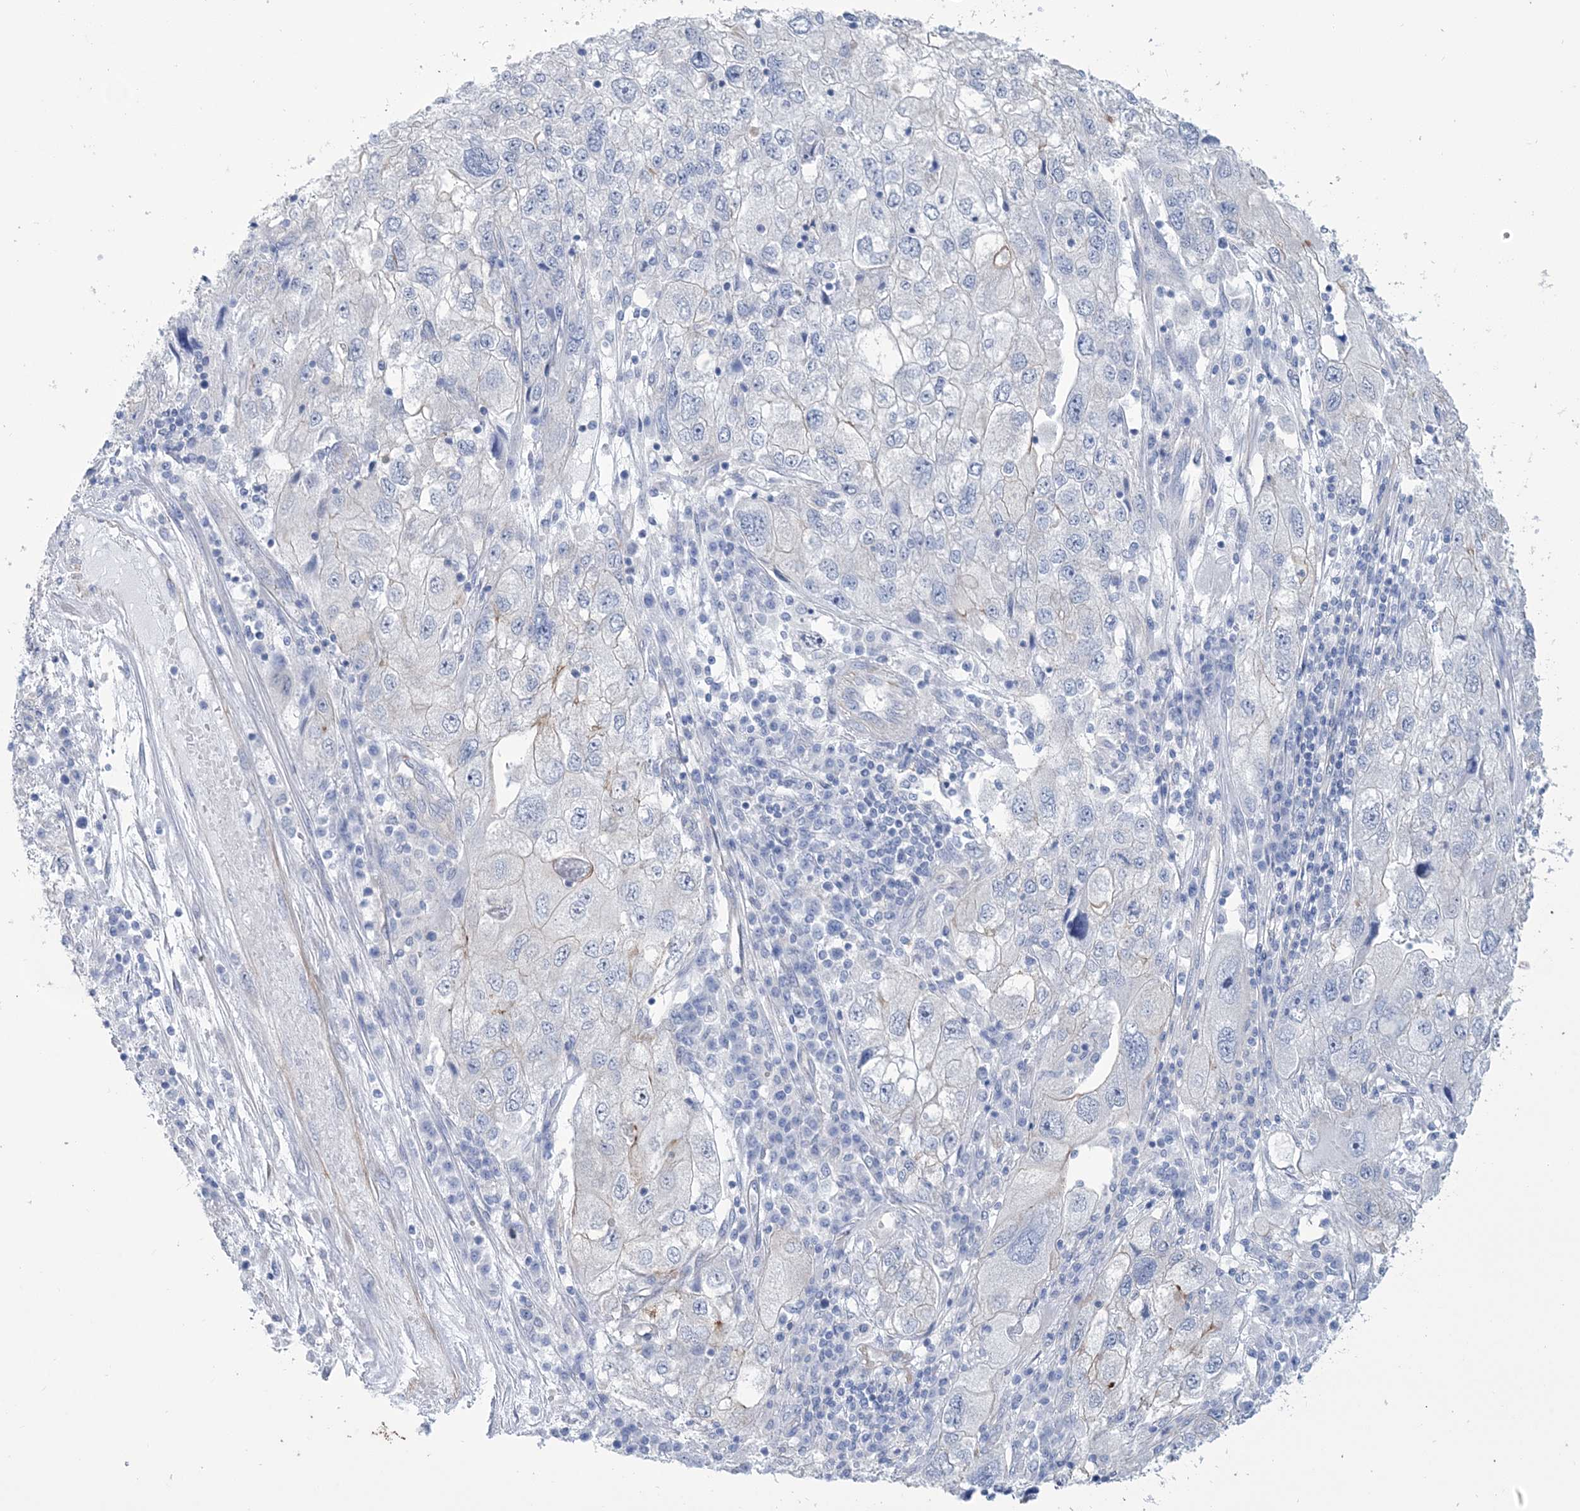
{"staining": {"intensity": "negative", "quantity": "none", "location": "none"}, "tissue": "endometrial cancer", "cell_type": "Tumor cells", "image_type": "cancer", "snomed": [{"axis": "morphology", "description": "Adenocarcinoma, NOS"}, {"axis": "topography", "description": "Endometrium"}], "caption": "Immunohistochemistry (IHC) image of neoplastic tissue: endometrial adenocarcinoma stained with DAB (3,3'-diaminobenzidine) reveals no significant protein expression in tumor cells.", "gene": "RAB11FIP5", "patient": {"sex": "female", "age": 49}}